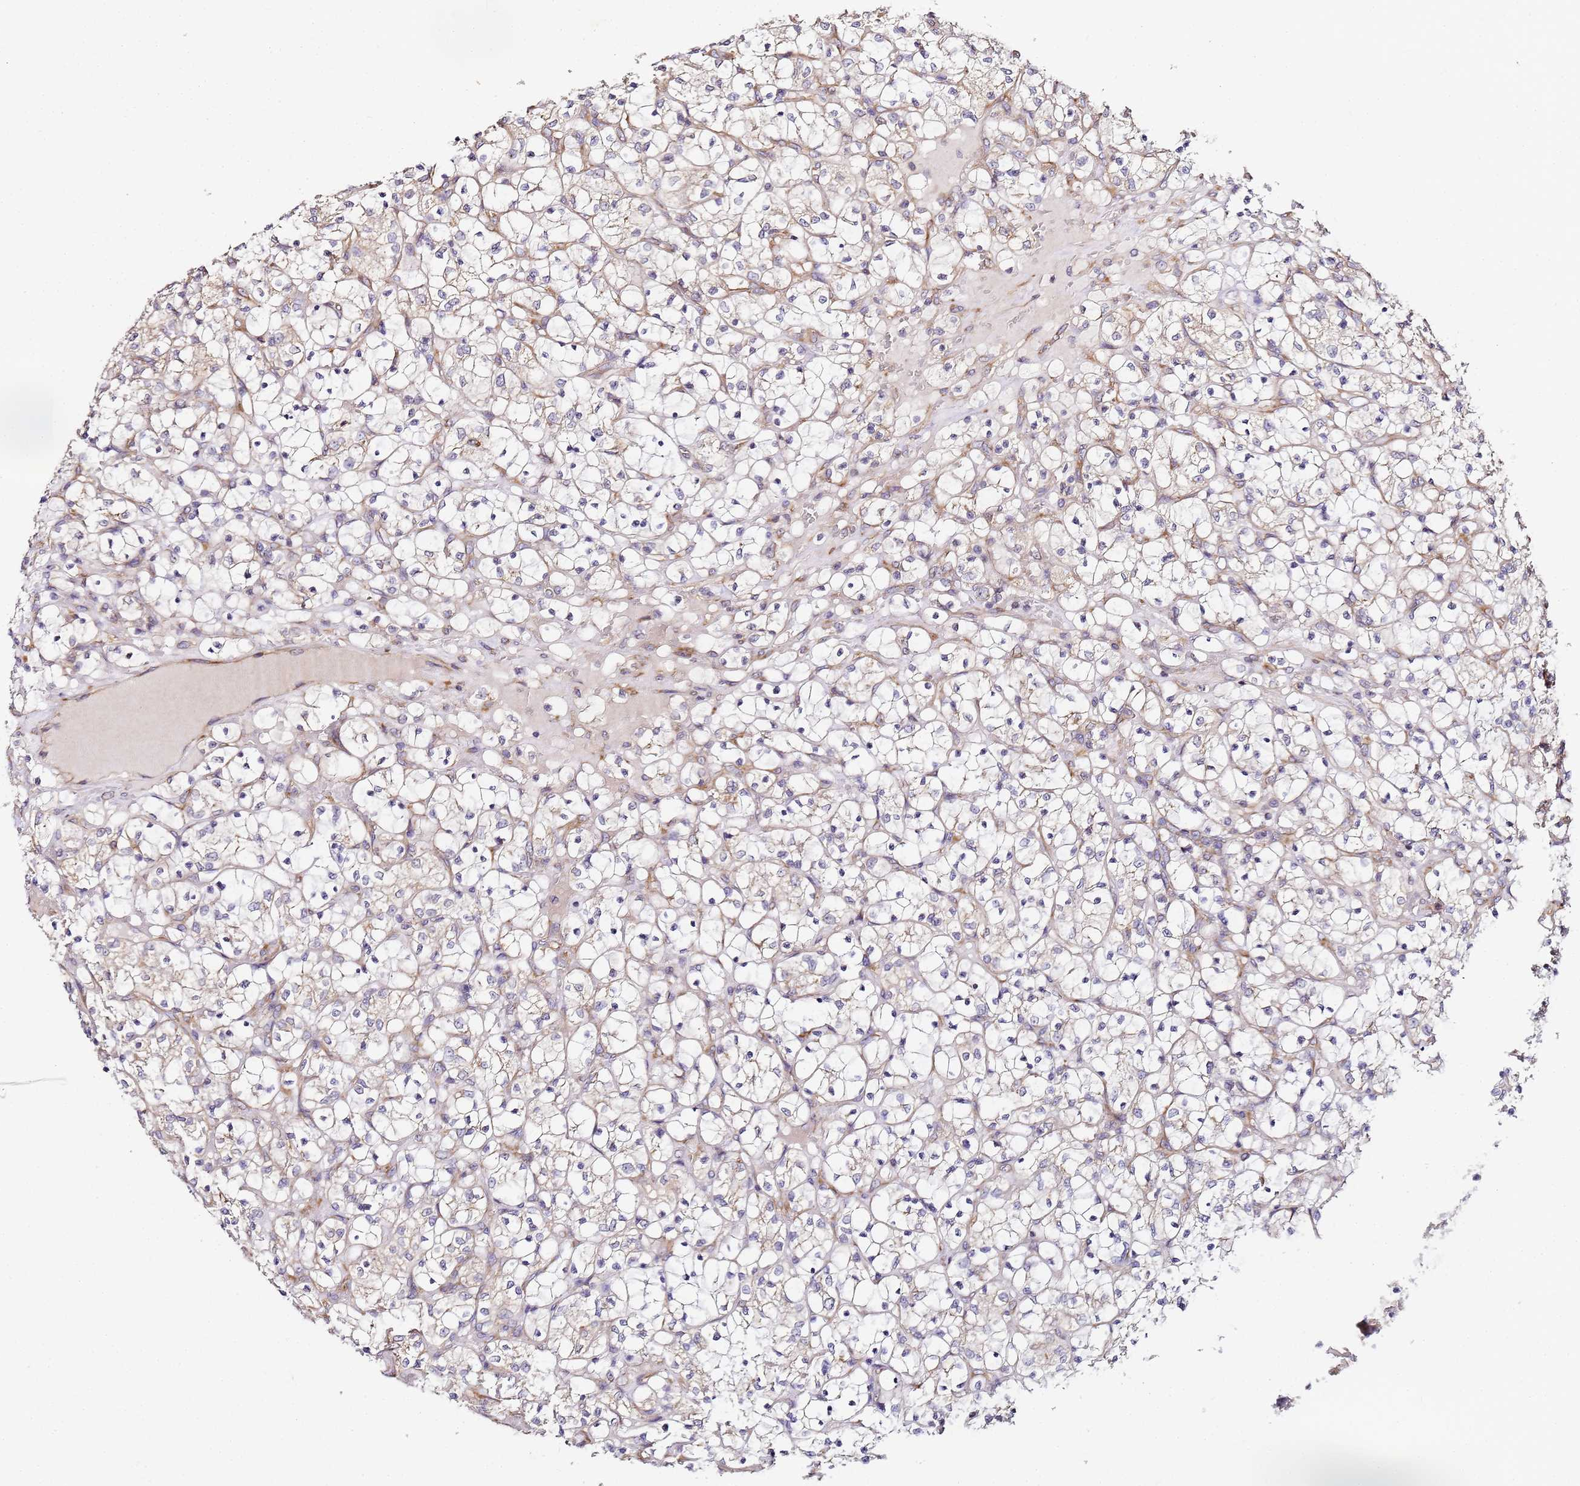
{"staining": {"intensity": "weak", "quantity": "<25%", "location": "cytoplasmic/membranous"}, "tissue": "renal cancer", "cell_type": "Tumor cells", "image_type": "cancer", "snomed": [{"axis": "morphology", "description": "Adenocarcinoma, NOS"}, {"axis": "topography", "description": "Kidney"}], "caption": "A micrograph of renal adenocarcinoma stained for a protein displays no brown staining in tumor cells.", "gene": "RPL13A", "patient": {"sex": "female", "age": 69}}